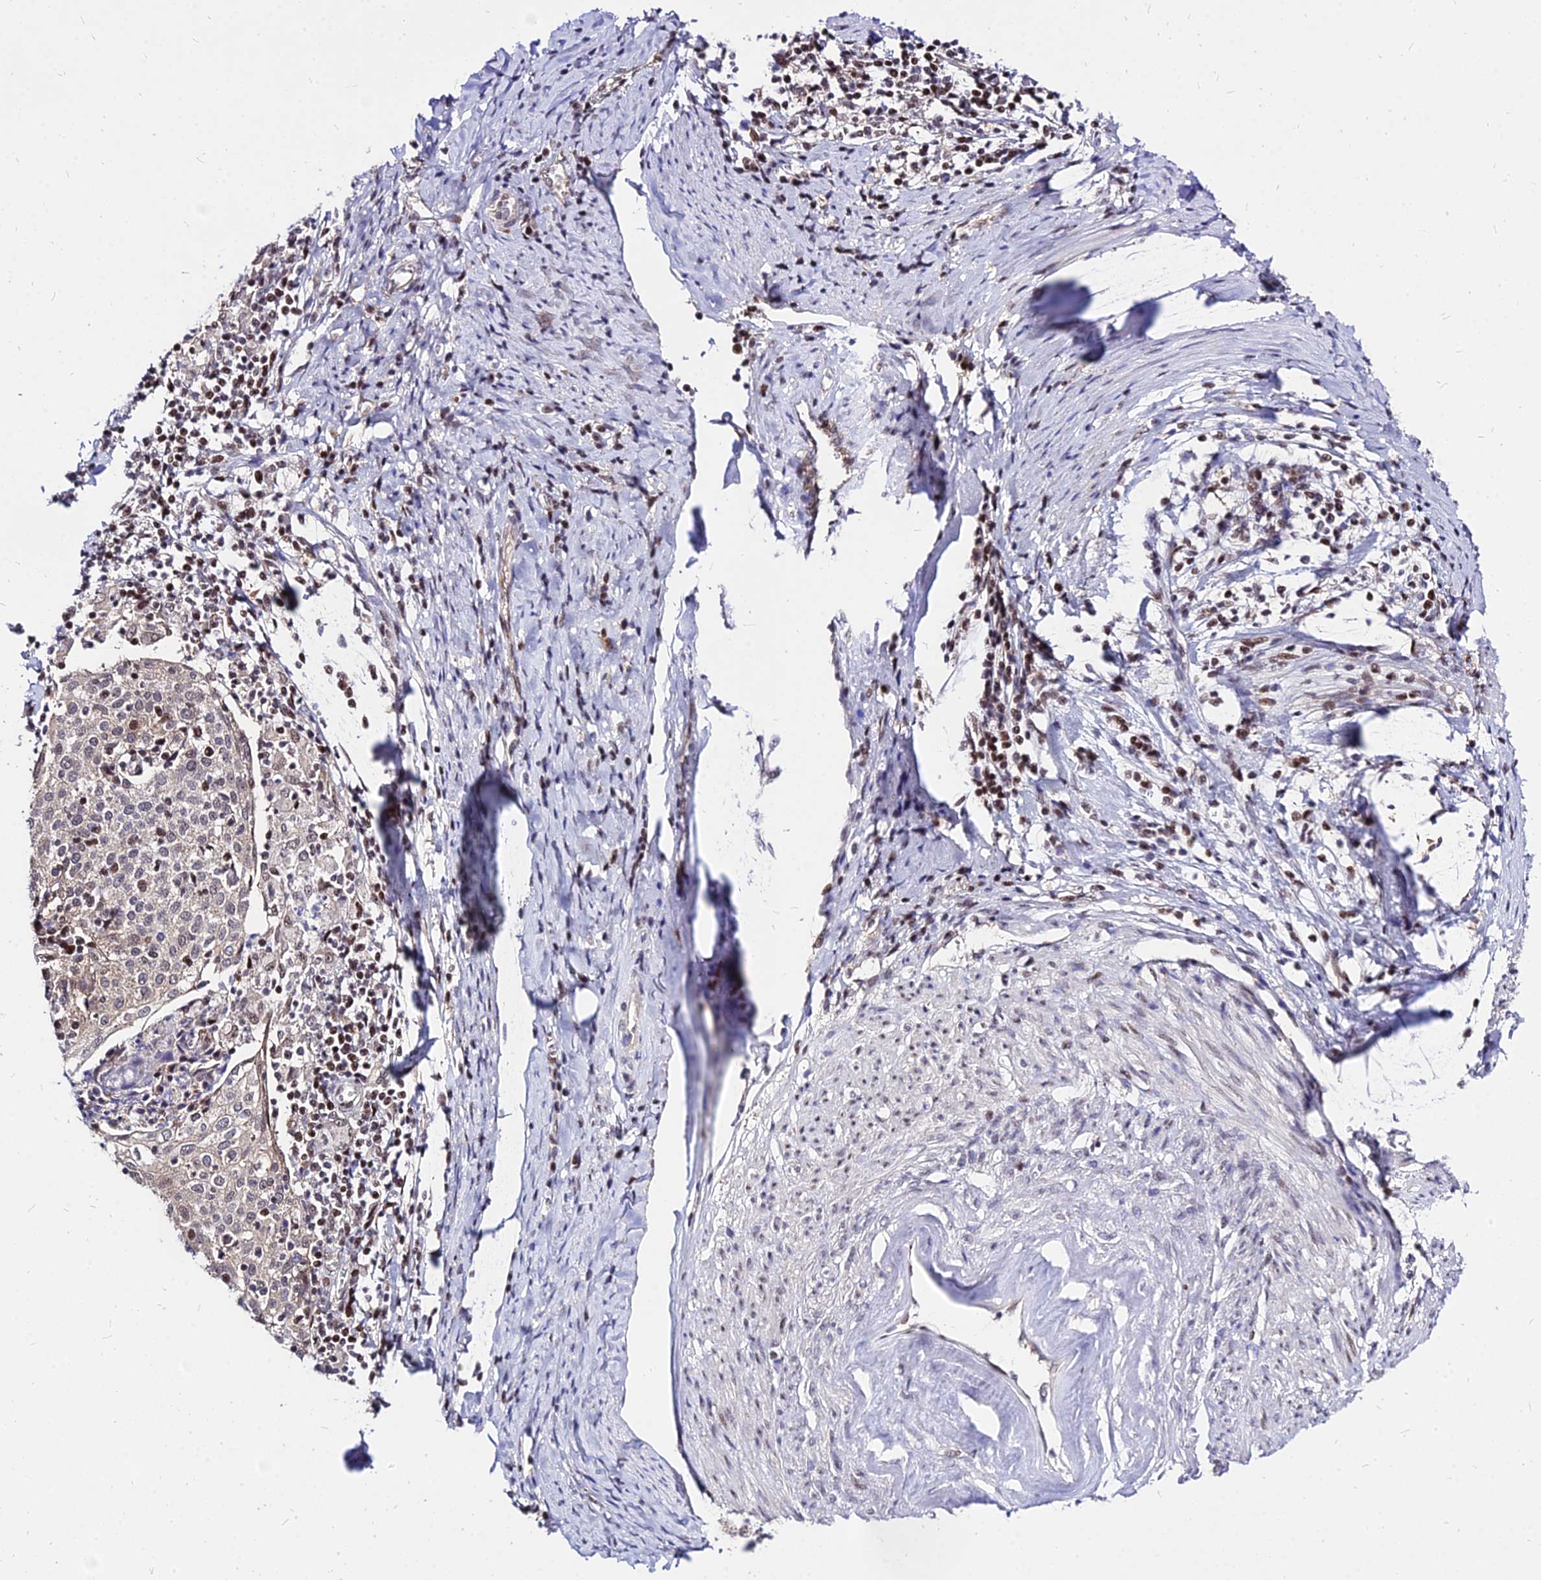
{"staining": {"intensity": "weak", "quantity": ">75%", "location": "cytoplasmic/membranous,nuclear"}, "tissue": "cervical cancer", "cell_type": "Tumor cells", "image_type": "cancer", "snomed": [{"axis": "morphology", "description": "Squamous cell carcinoma, NOS"}, {"axis": "topography", "description": "Cervix"}], "caption": "Protein analysis of cervical cancer tissue shows weak cytoplasmic/membranous and nuclear staining in about >75% of tumor cells.", "gene": "DDX55", "patient": {"sex": "female", "age": 52}}